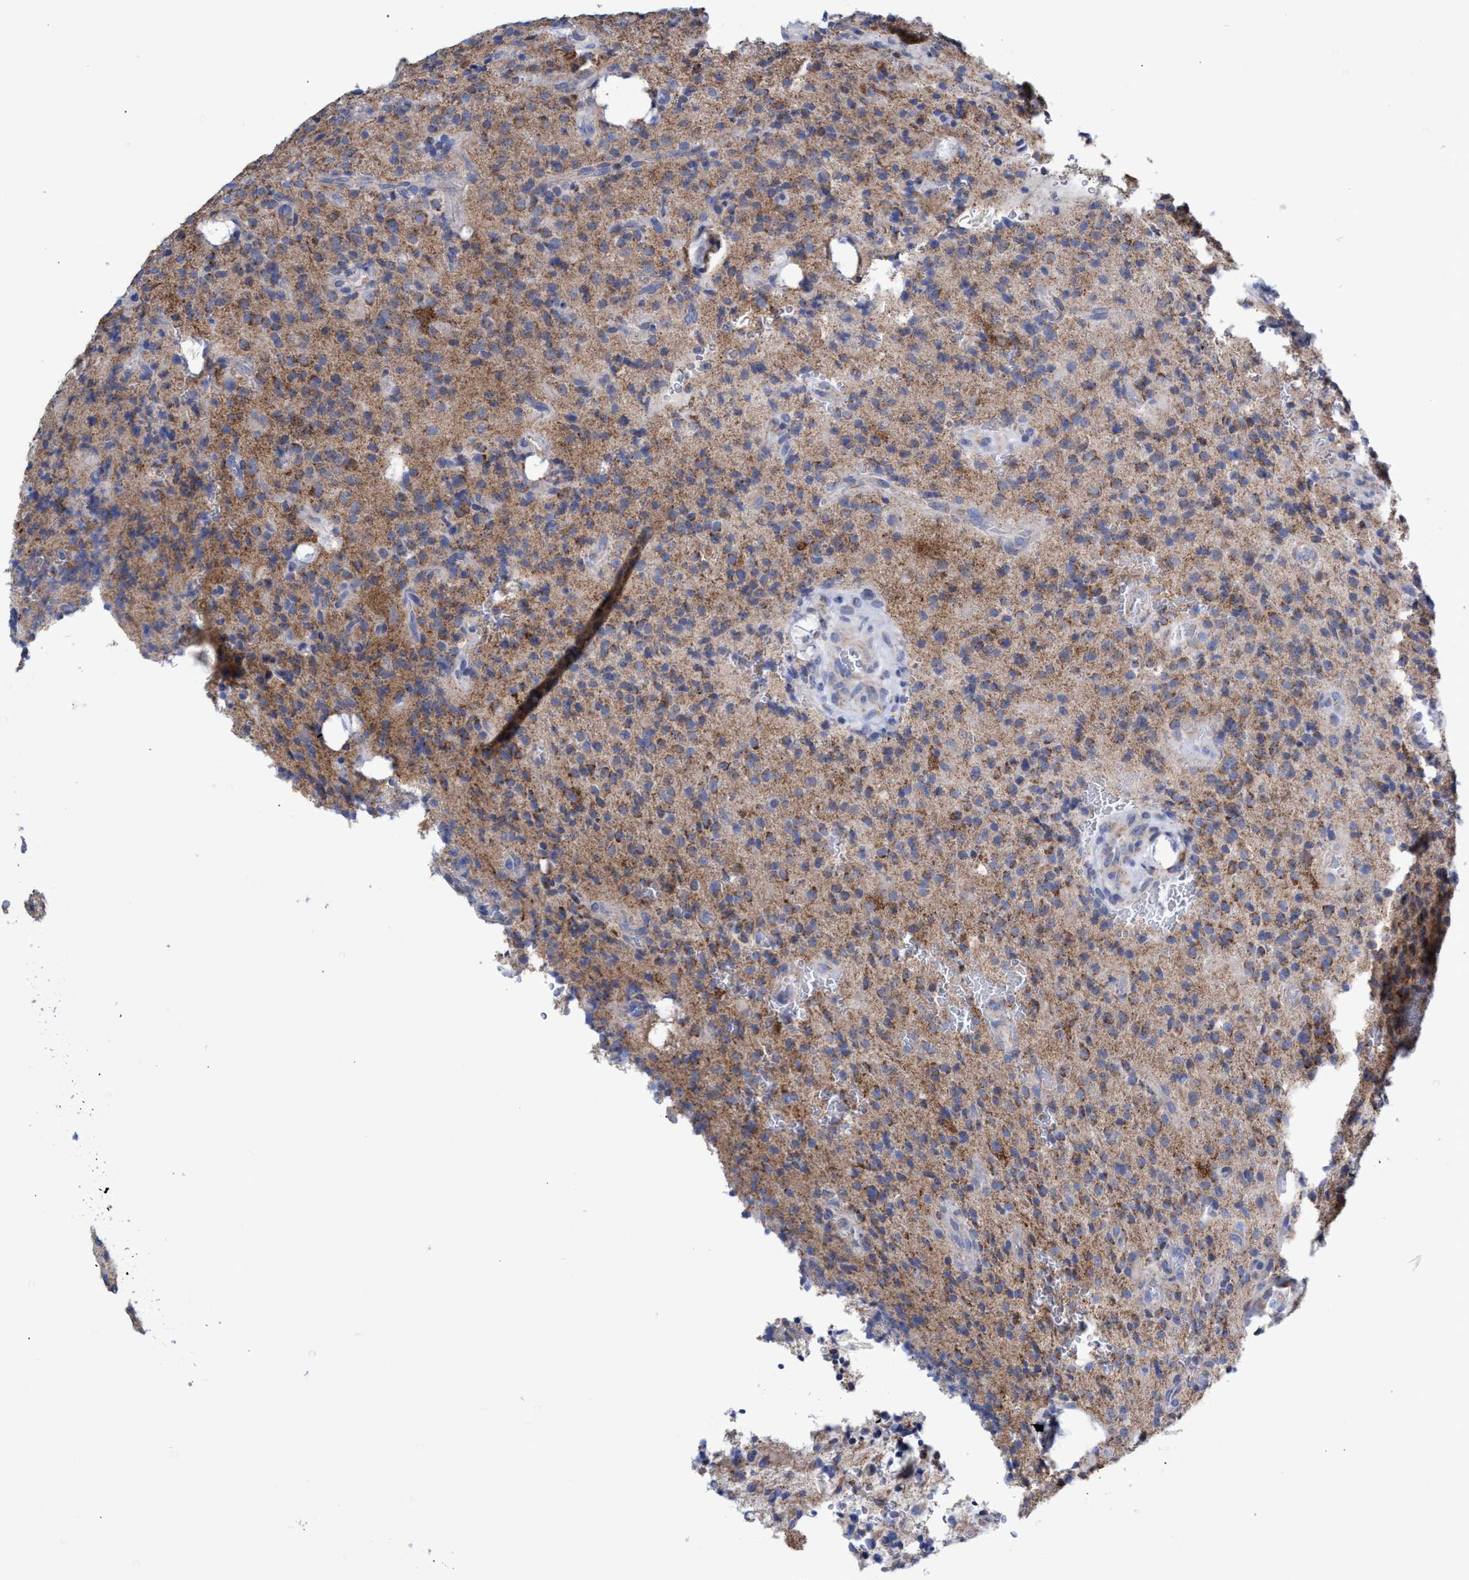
{"staining": {"intensity": "moderate", "quantity": ">75%", "location": "cytoplasmic/membranous"}, "tissue": "glioma", "cell_type": "Tumor cells", "image_type": "cancer", "snomed": [{"axis": "morphology", "description": "Glioma, malignant, High grade"}, {"axis": "topography", "description": "Brain"}], "caption": "Malignant glioma (high-grade) stained for a protein (brown) demonstrates moderate cytoplasmic/membranous positive positivity in approximately >75% of tumor cells.", "gene": "ZNF750", "patient": {"sex": "male", "age": 34}}